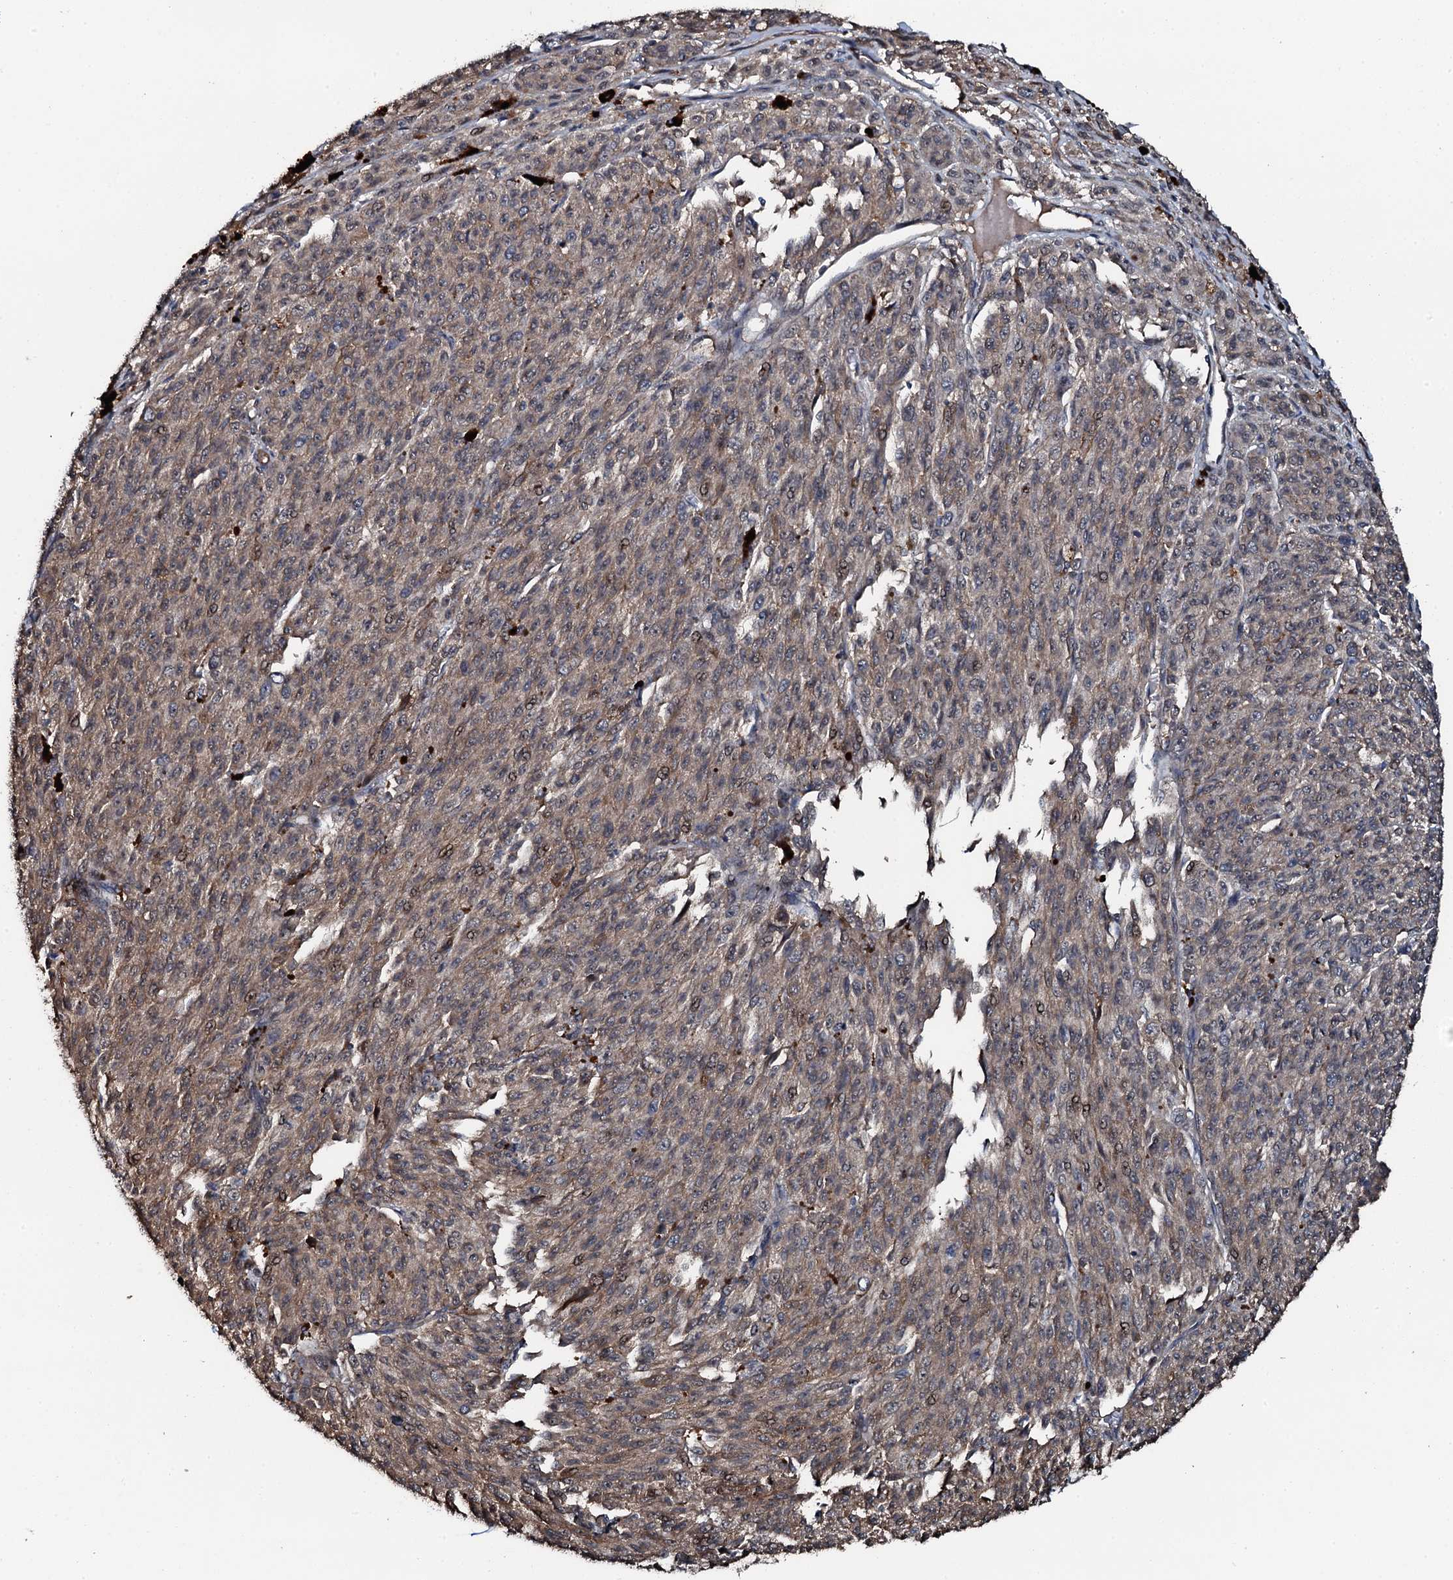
{"staining": {"intensity": "weak", "quantity": "25%-75%", "location": "cytoplasmic/membranous,nuclear"}, "tissue": "melanoma", "cell_type": "Tumor cells", "image_type": "cancer", "snomed": [{"axis": "morphology", "description": "Malignant melanoma, NOS"}, {"axis": "topography", "description": "Skin"}], "caption": "Immunohistochemistry (IHC) (DAB) staining of melanoma displays weak cytoplasmic/membranous and nuclear protein staining in about 25%-75% of tumor cells.", "gene": "FLYWCH1", "patient": {"sex": "female", "age": 52}}